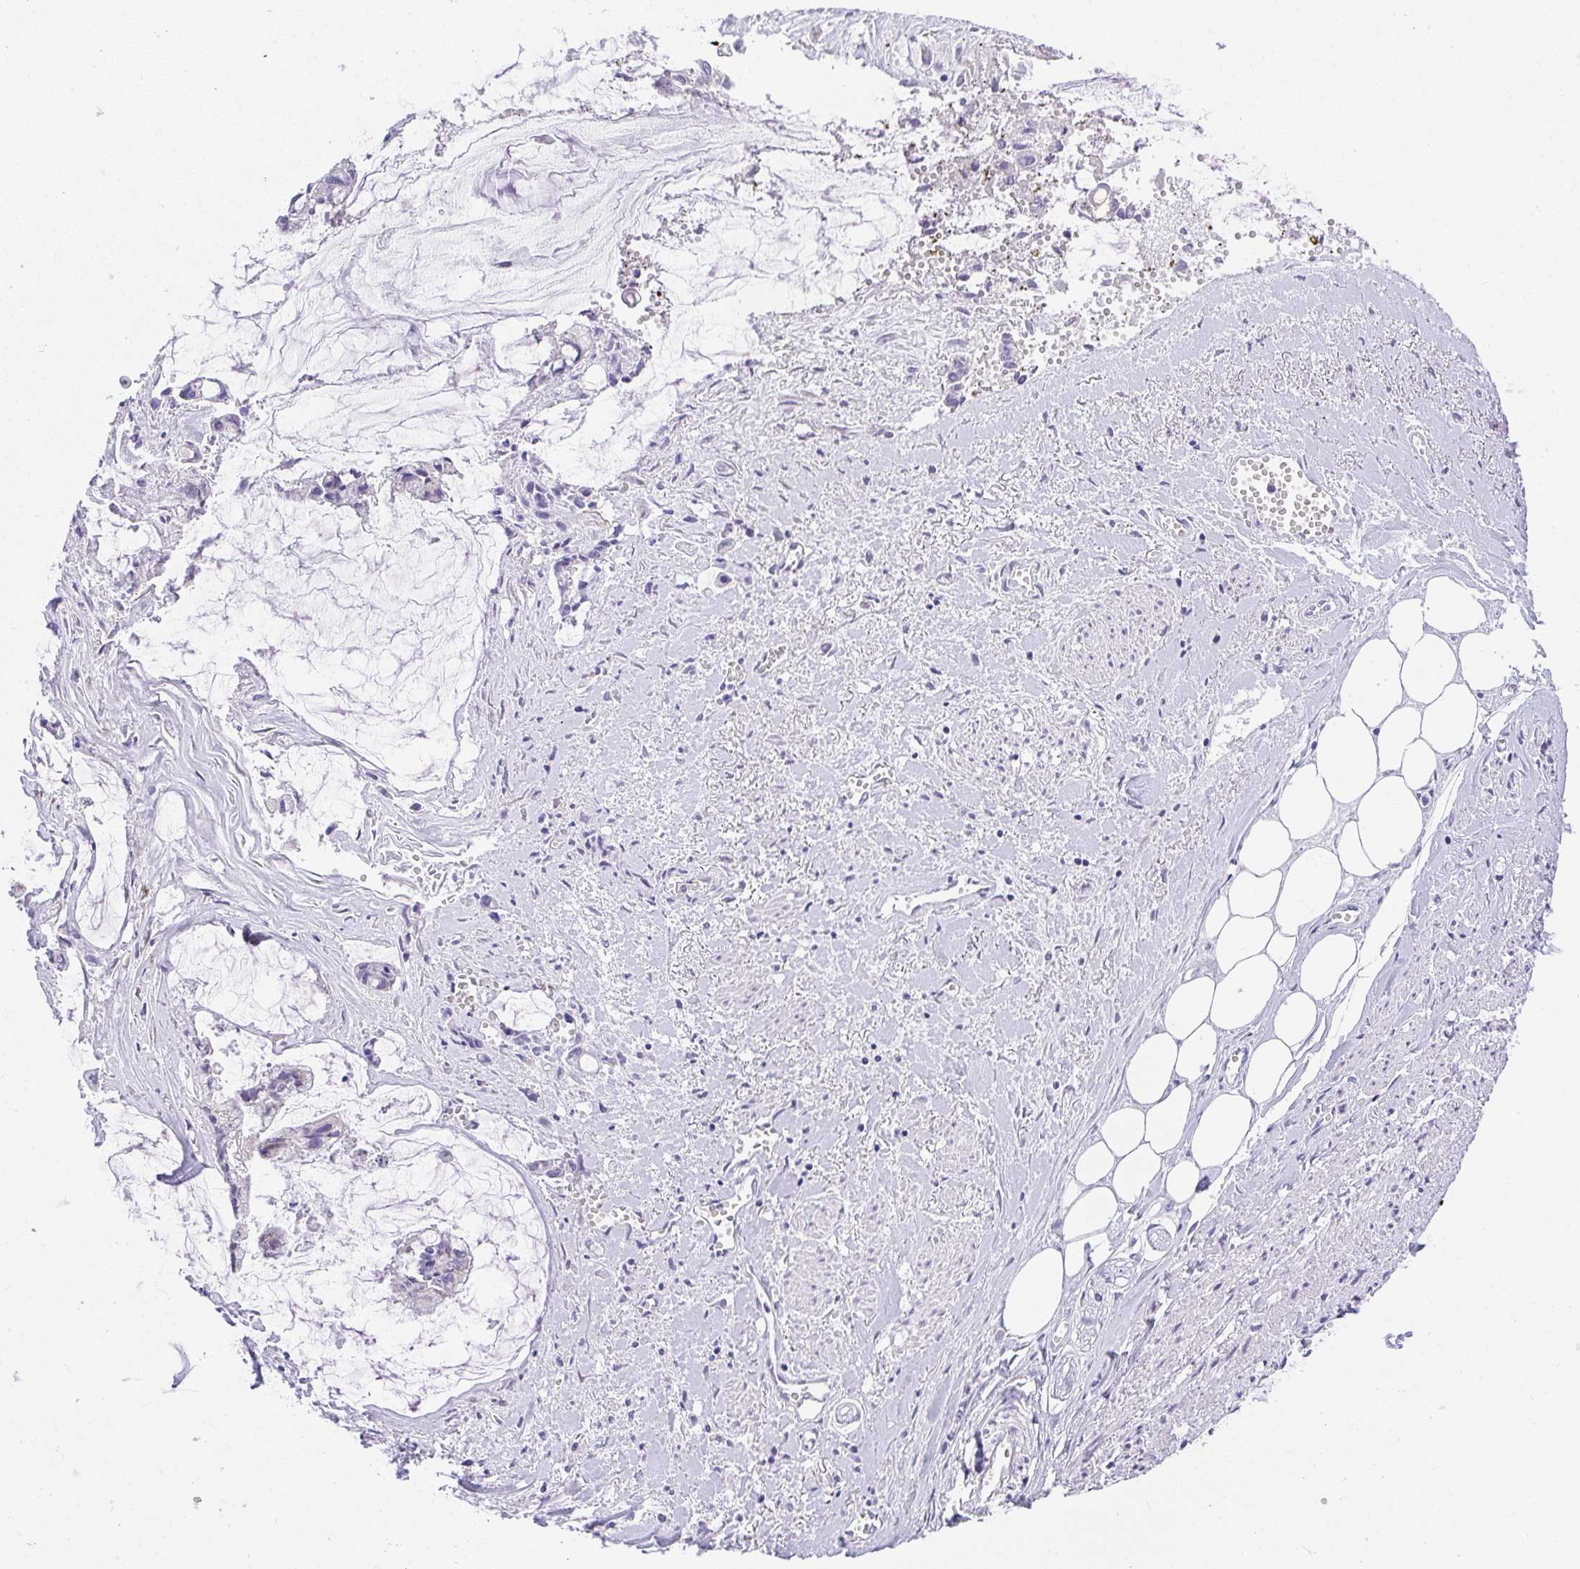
{"staining": {"intensity": "negative", "quantity": "none", "location": "none"}, "tissue": "ovarian cancer", "cell_type": "Tumor cells", "image_type": "cancer", "snomed": [{"axis": "morphology", "description": "Cystadenocarcinoma, mucinous, NOS"}, {"axis": "topography", "description": "Ovary"}], "caption": "Mucinous cystadenocarcinoma (ovarian) was stained to show a protein in brown. There is no significant expression in tumor cells.", "gene": "ADRA2C", "patient": {"sex": "female", "age": 90}}